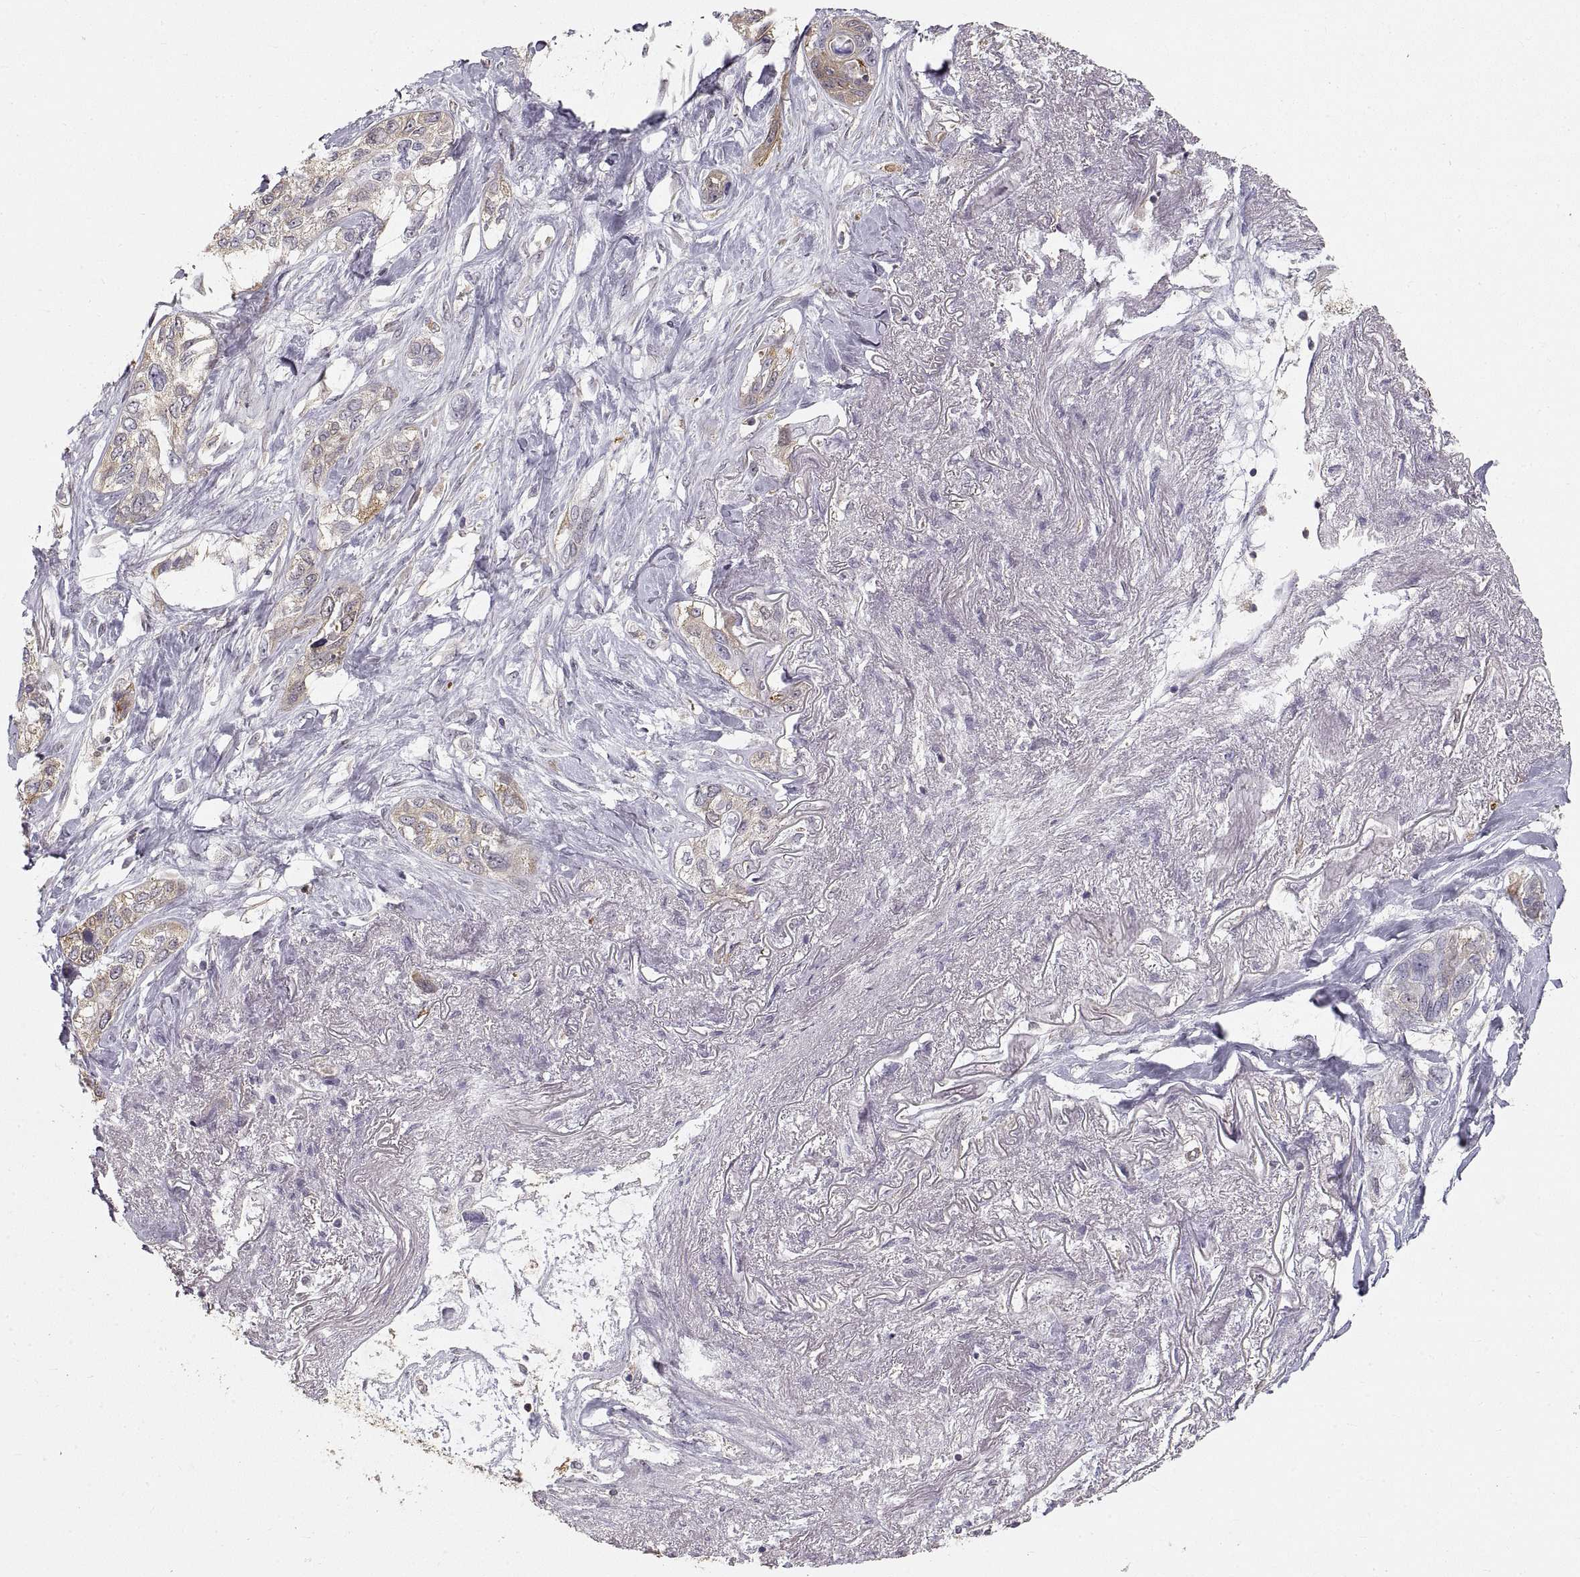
{"staining": {"intensity": "moderate", "quantity": "<25%", "location": "cytoplasmic/membranous"}, "tissue": "lung cancer", "cell_type": "Tumor cells", "image_type": "cancer", "snomed": [{"axis": "morphology", "description": "Squamous cell carcinoma, NOS"}, {"axis": "topography", "description": "Lung"}], "caption": "Approximately <25% of tumor cells in human lung cancer (squamous cell carcinoma) show moderate cytoplasmic/membranous protein expression as visualized by brown immunohistochemical staining.", "gene": "HSP90AB1", "patient": {"sex": "female", "age": 70}}